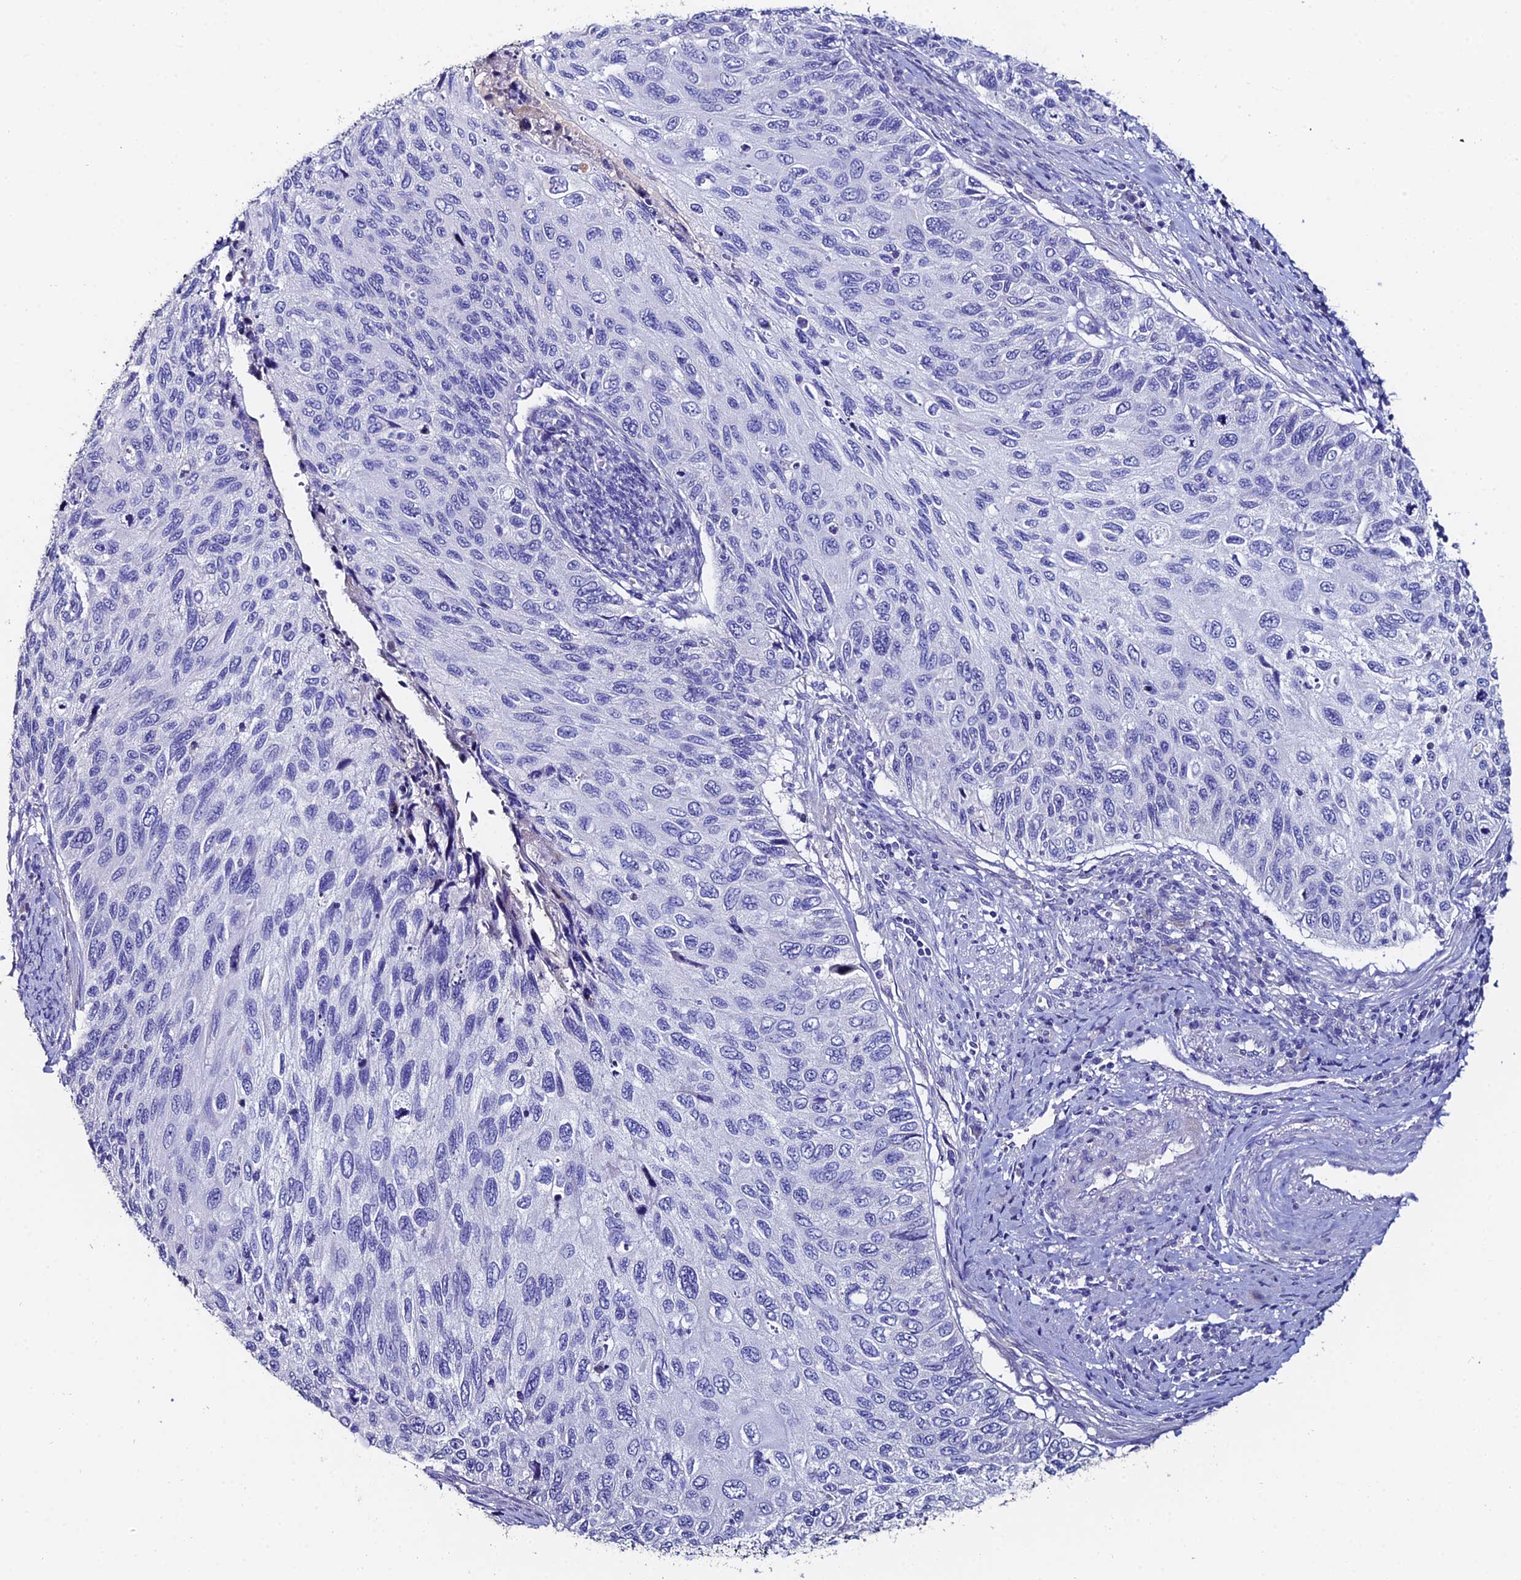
{"staining": {"intensity": "negative", "quantity": "none", "location": "none"}, "tissue": "cervical cancer", "cell_type": "Tumor cells", "image_type": "cancer", "snomed": [{"axis": "morphology", "description": "Squamous cell carcinoma, NOS"}, {"axis": "topography", "description": "Cervix"}], "caption": "An image of human cervical cancer (squamous cell carcinoma) is negative for staining in tumor cells.", "gene": "ESRRG", "patient": {"sex": "female", "age": 70}}